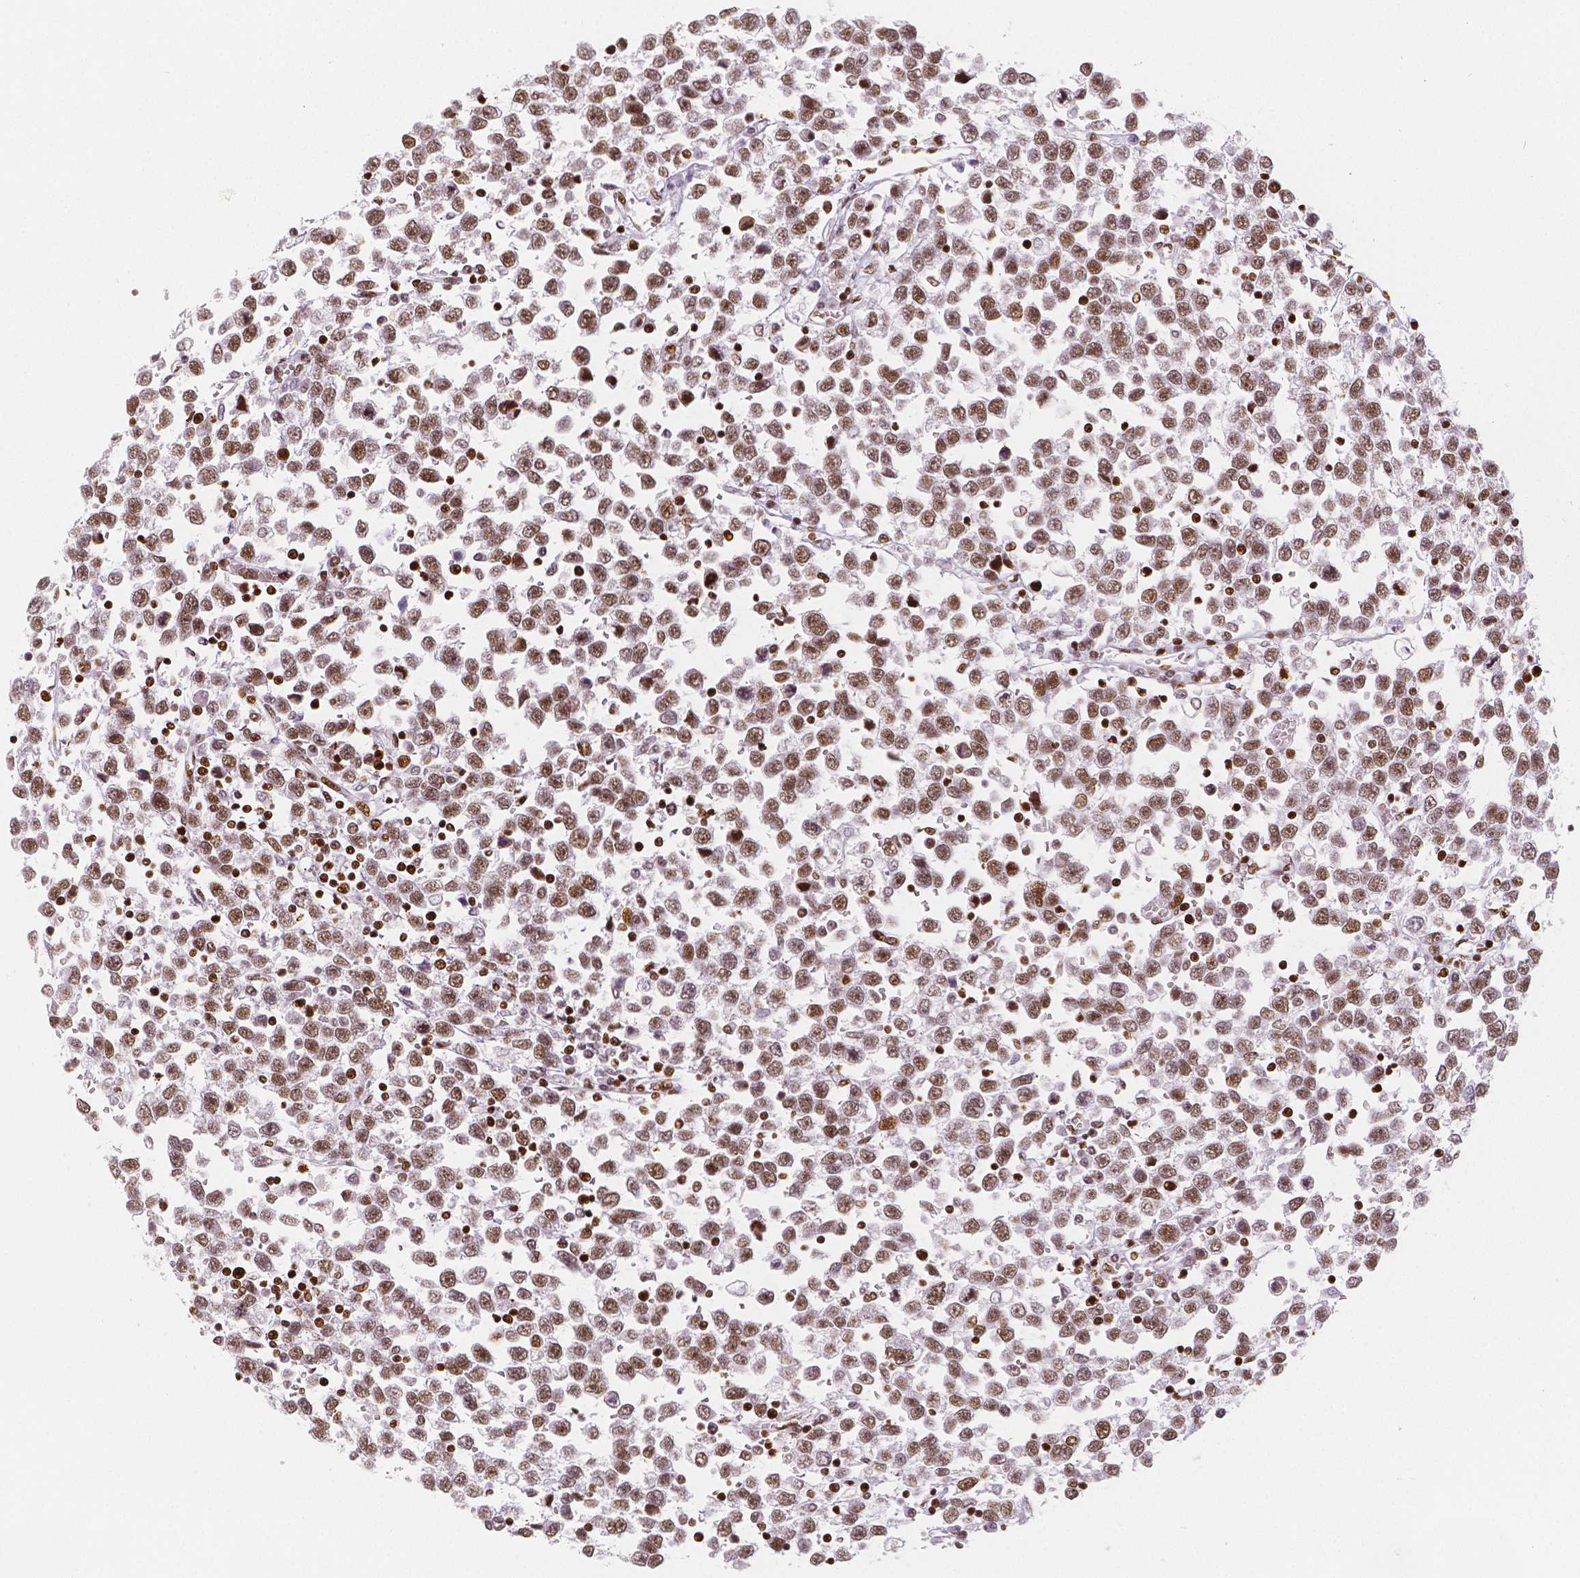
{"staining": {"intensity": "moderate", "quantity": ">75%", "location": "nuclear"}, "tissue": "testis cancer", "cell_type": "Tumor cells", "image_type": "cancer", "snomed": [{"axis": "morphology", "description": "Seminoma, NOS"}, {"axis": "topography", "description": "Testis"}], "caption": "Immunohistochemistry image of testis cancer (seminoma) stained for a protein (brown), which shows medium levels of moderate nuclear positivity in about >75% of tumor cells.", "gene": "HDAC1", "patient": {"sex": "male", "age": 34}}